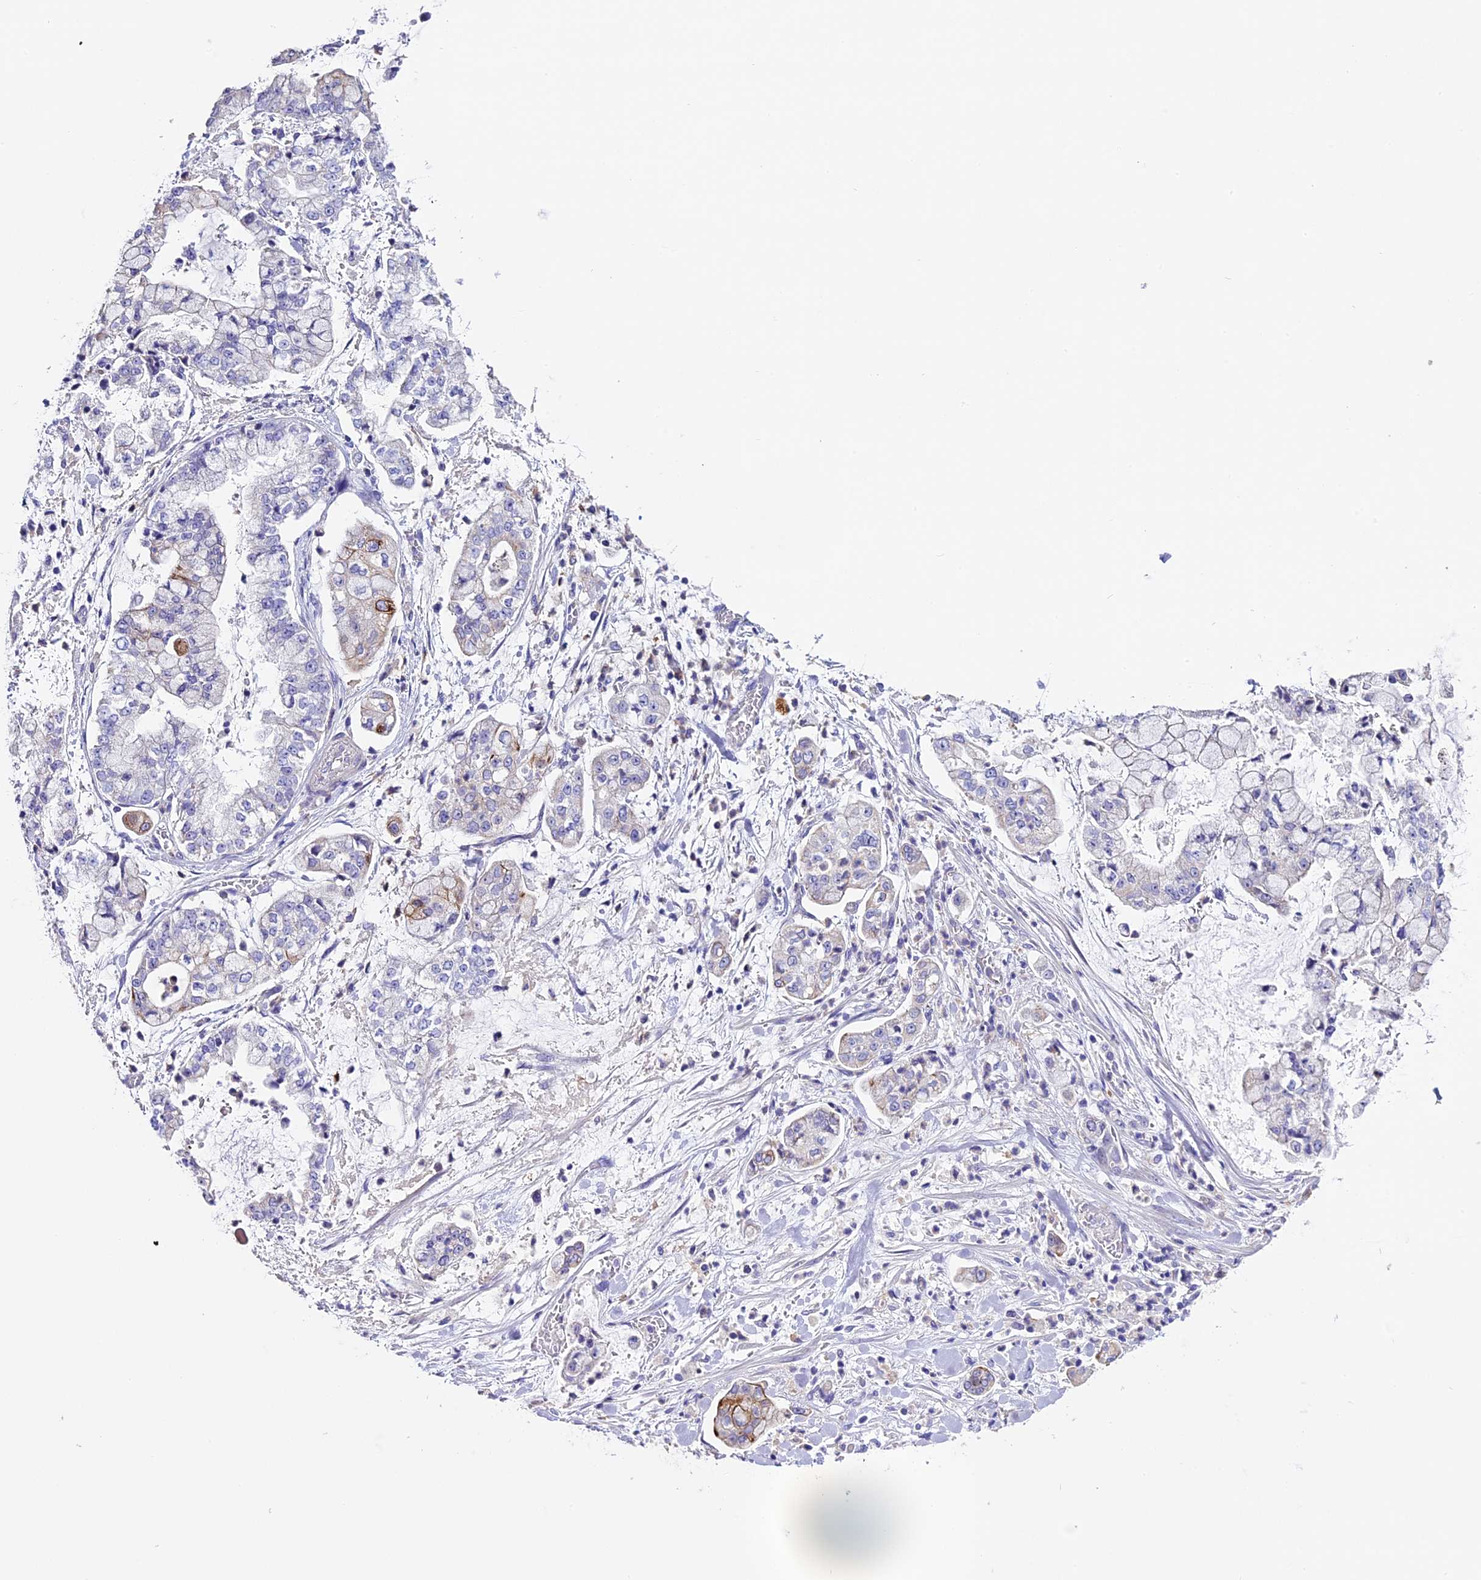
{"staining": {"intensity": "negative", "quantity": "none", "location": "none"}, "tissue": "stomach cancer", "cell_type": "Tumor cells", "image_type": "cancer", "snomed": [{"axis": "morphology", "description": "Adenocarcinoma, NOS"}, {"axis": "topography", "description": "Stomach"}], "caption": "Human stomach adenocarcinoma stained for a protein using immunohistochemistry (IHC) demonstrates no expression in tumor cells.", "gene": "NOD2", "patient": {"sex": "male", "age": 76}}